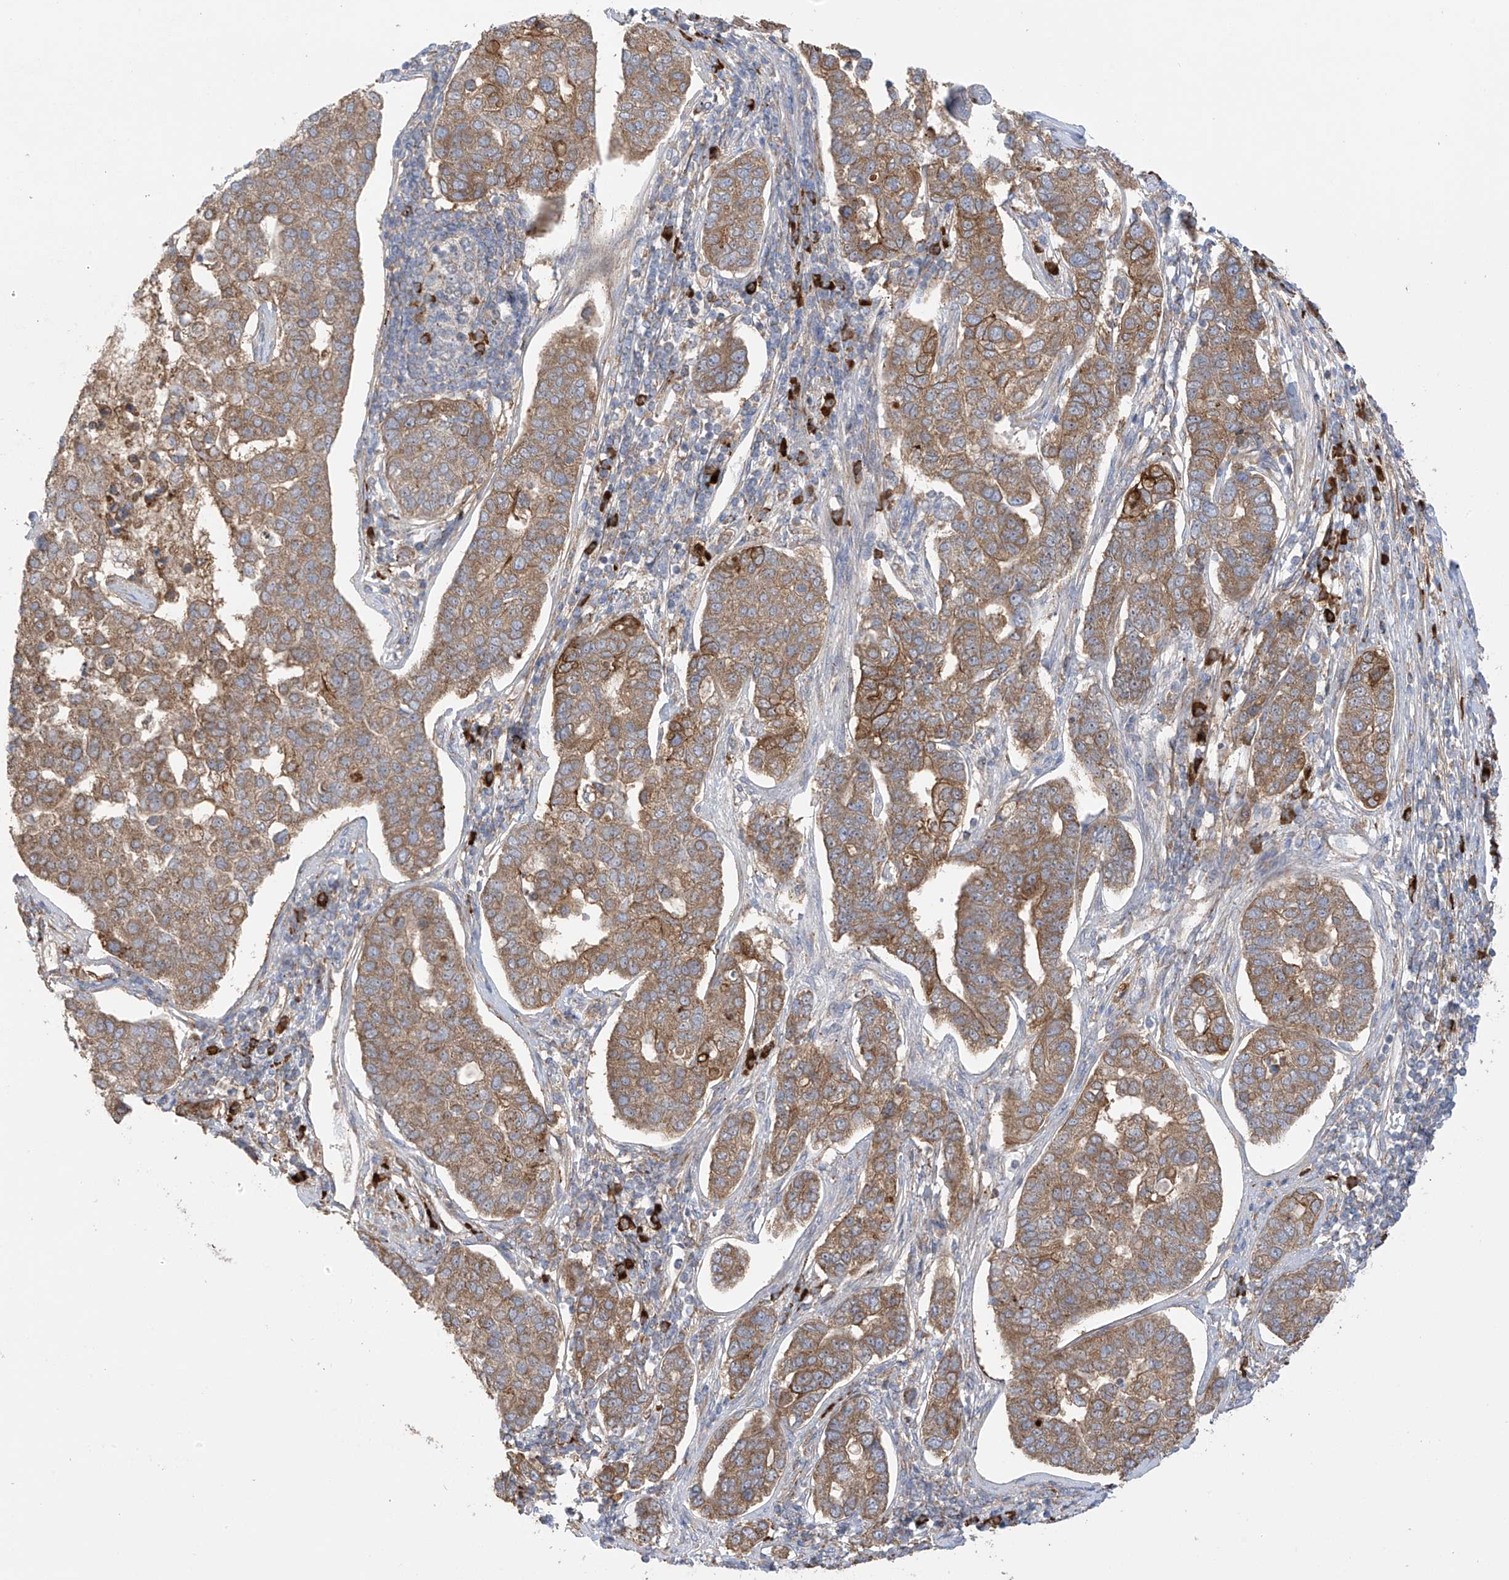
{"staining": {"intensity": "moderate", "quantity": "25%-75%", "location": "cytoplasmic/membranous"}, "tissue": "pancreatic cancer", "cell_type": "Tumor cells", "image_type": "cancer", "snomed": [{"axis": "morphology", "description": "Adenocarcinoma, NOS"}, {"axis": "topography", "description": "Pancreas"}], "caption": "Human pancreatic cancer (adenocarcinoma) stained for a protein (brown) reveals moderate cytoplasmic/membranous positive positivity in about 25%-75% of tumor cells.", "gene": "KIAA1522", "patient": {"sex": "female", "age": 61}}